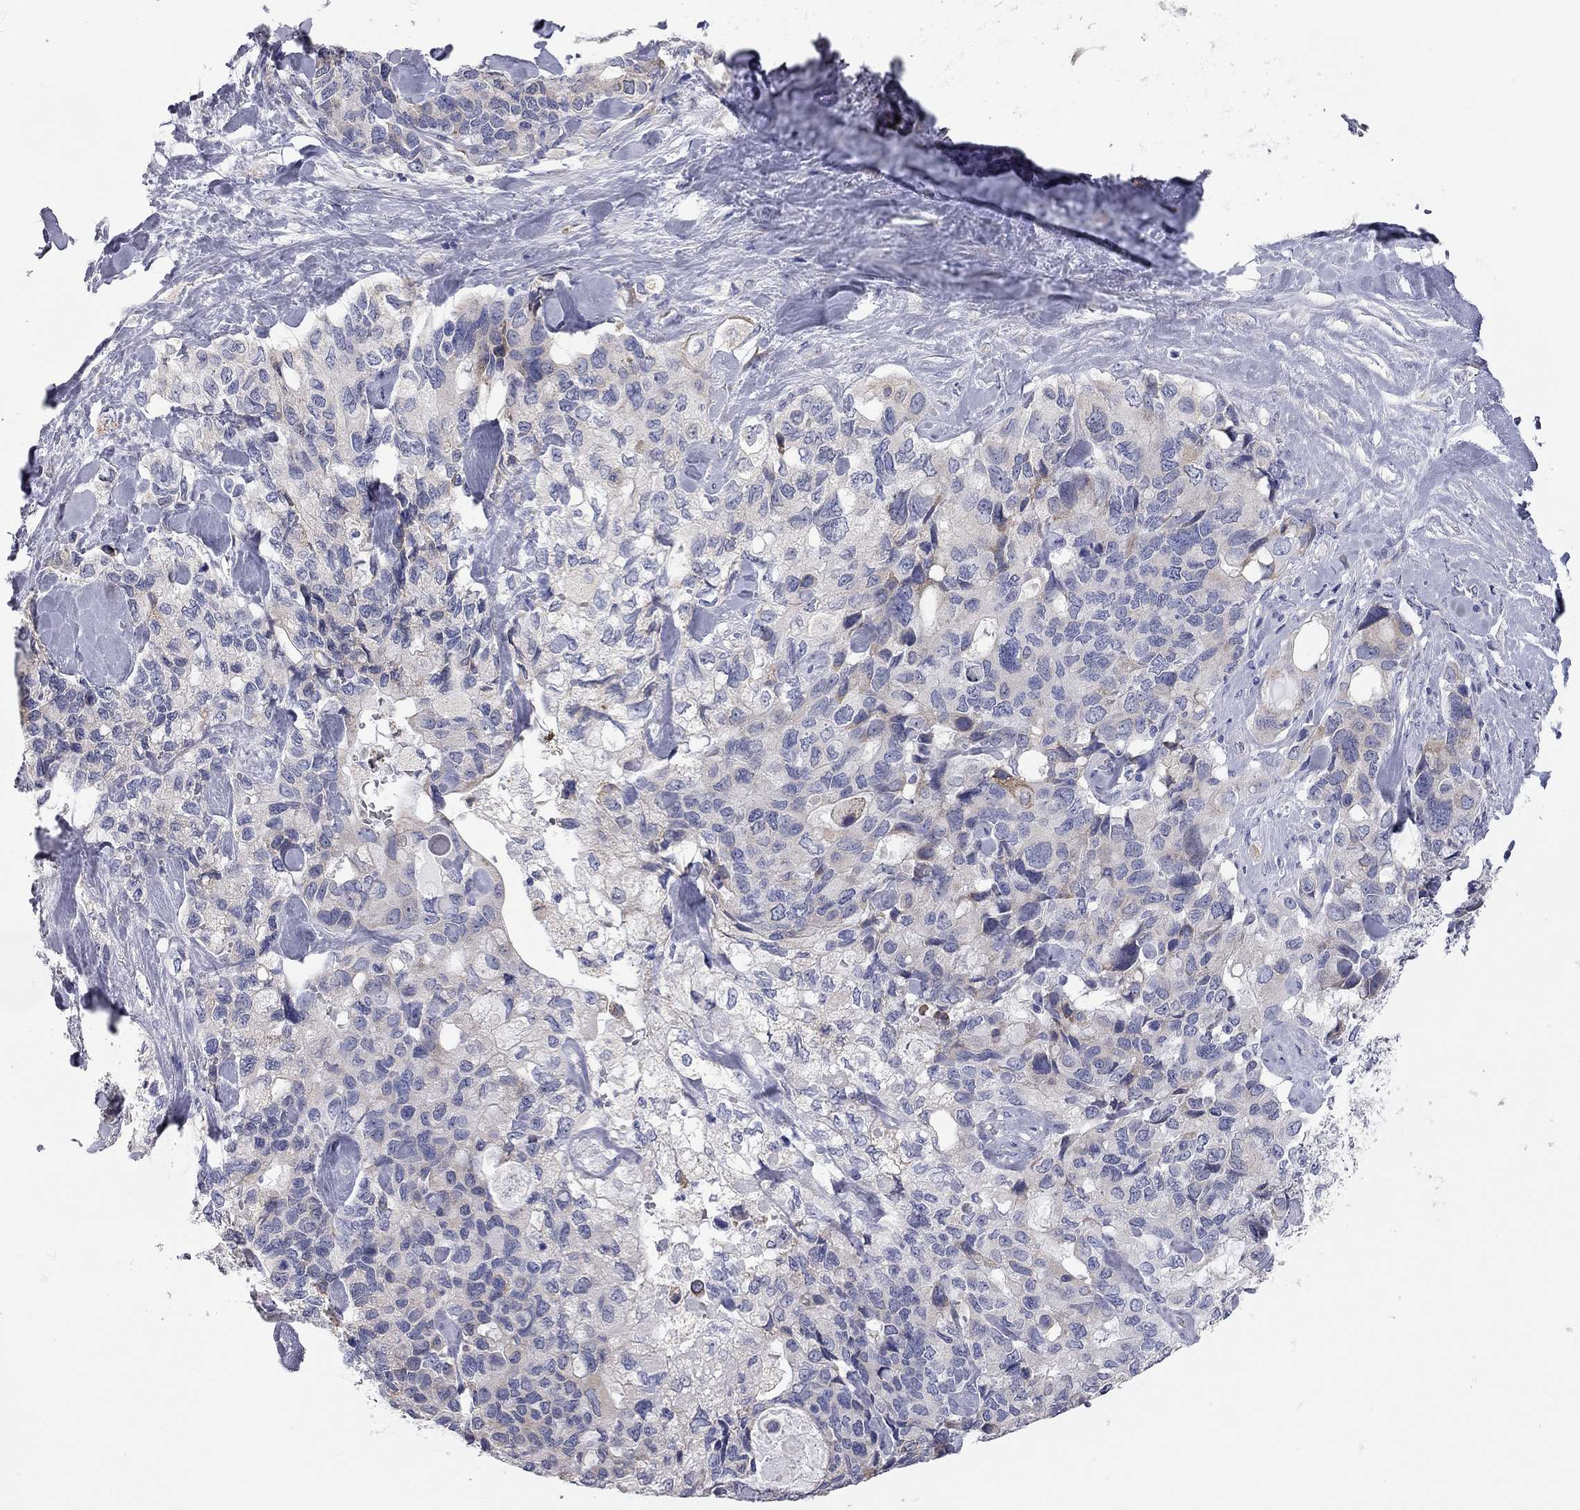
{"staining": {"intensity": "moderate", "quantity": "<25%", "location": "cytoplasmic/membranous"}, "tissue": "pancreatic cancer", "cell_type": "Tumor cells", "image_type": "cancer", "snomed": [{"axis": "morphology", "description": "Adenocarcinoma, NOS"}, {"axis": "topography", "description": "Pancreas"}], "caption": "Immunohistochemistry of human pancreatic cancer (adenocarcinoma) demonstrates low levels of moderate cytoplasmic/membranous positivity in approximately <25% of tumor cells.", "gene": "XAGE2", "patient": {"sex": "female", "age": 56}}